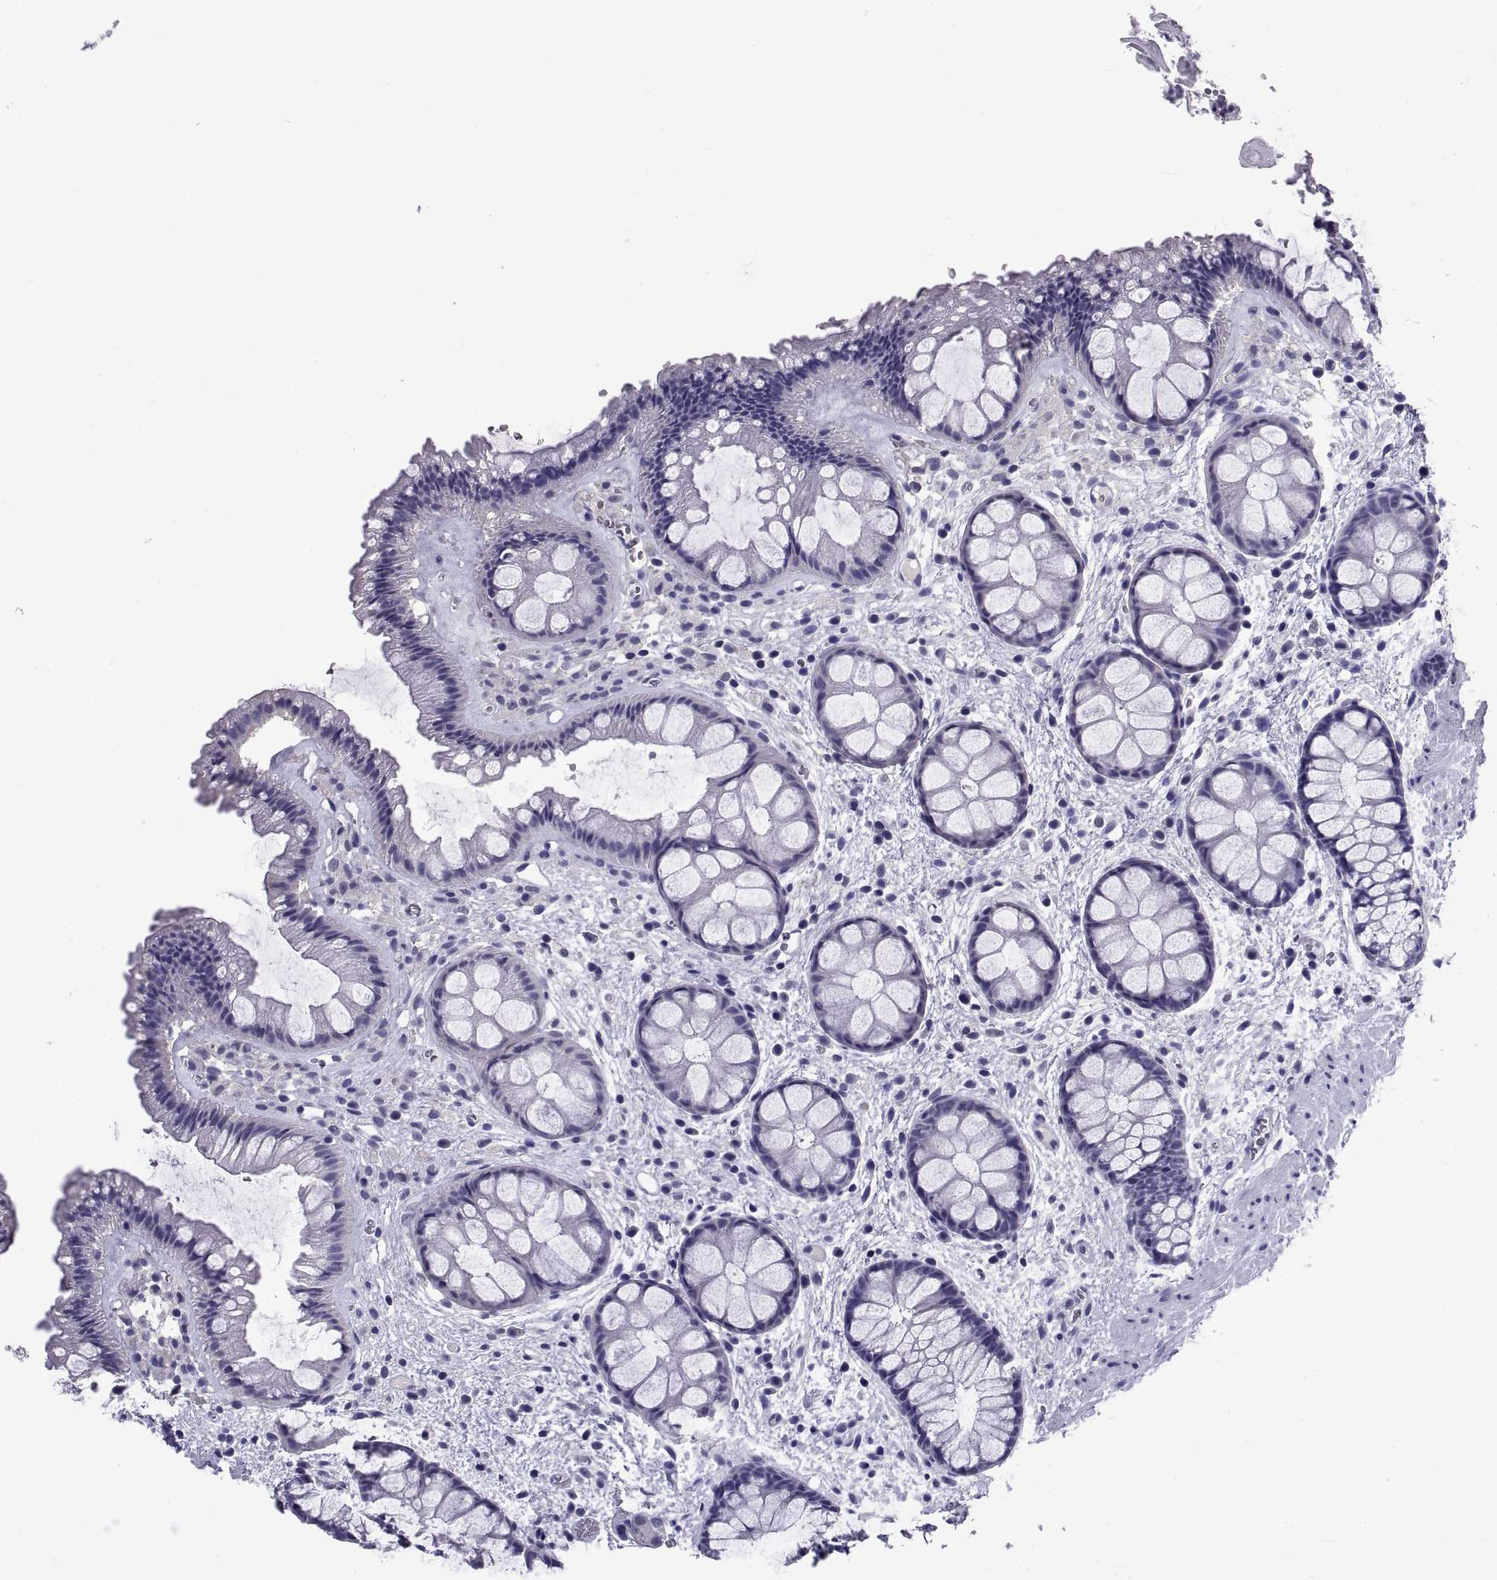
{"staining": {"intensity": "negative", "quantity": "none", "location": "none"}, "tissue": "rectum", "cell_type": "Glandular cells", "image_type": "normal", "snomed": [{"axis": "morphology", "description": "Normal tissue, NOS"}, {"axis": "topography", "description": "Rectum"}], "caption": "Immunohistochemistry (IHC) histopathology image of normal human rectum stained for a protein (brown), which shows no positivity in glandular cells.", "gene": "TGFBR3L", "patient": {"sex": "female", "age": 62}}